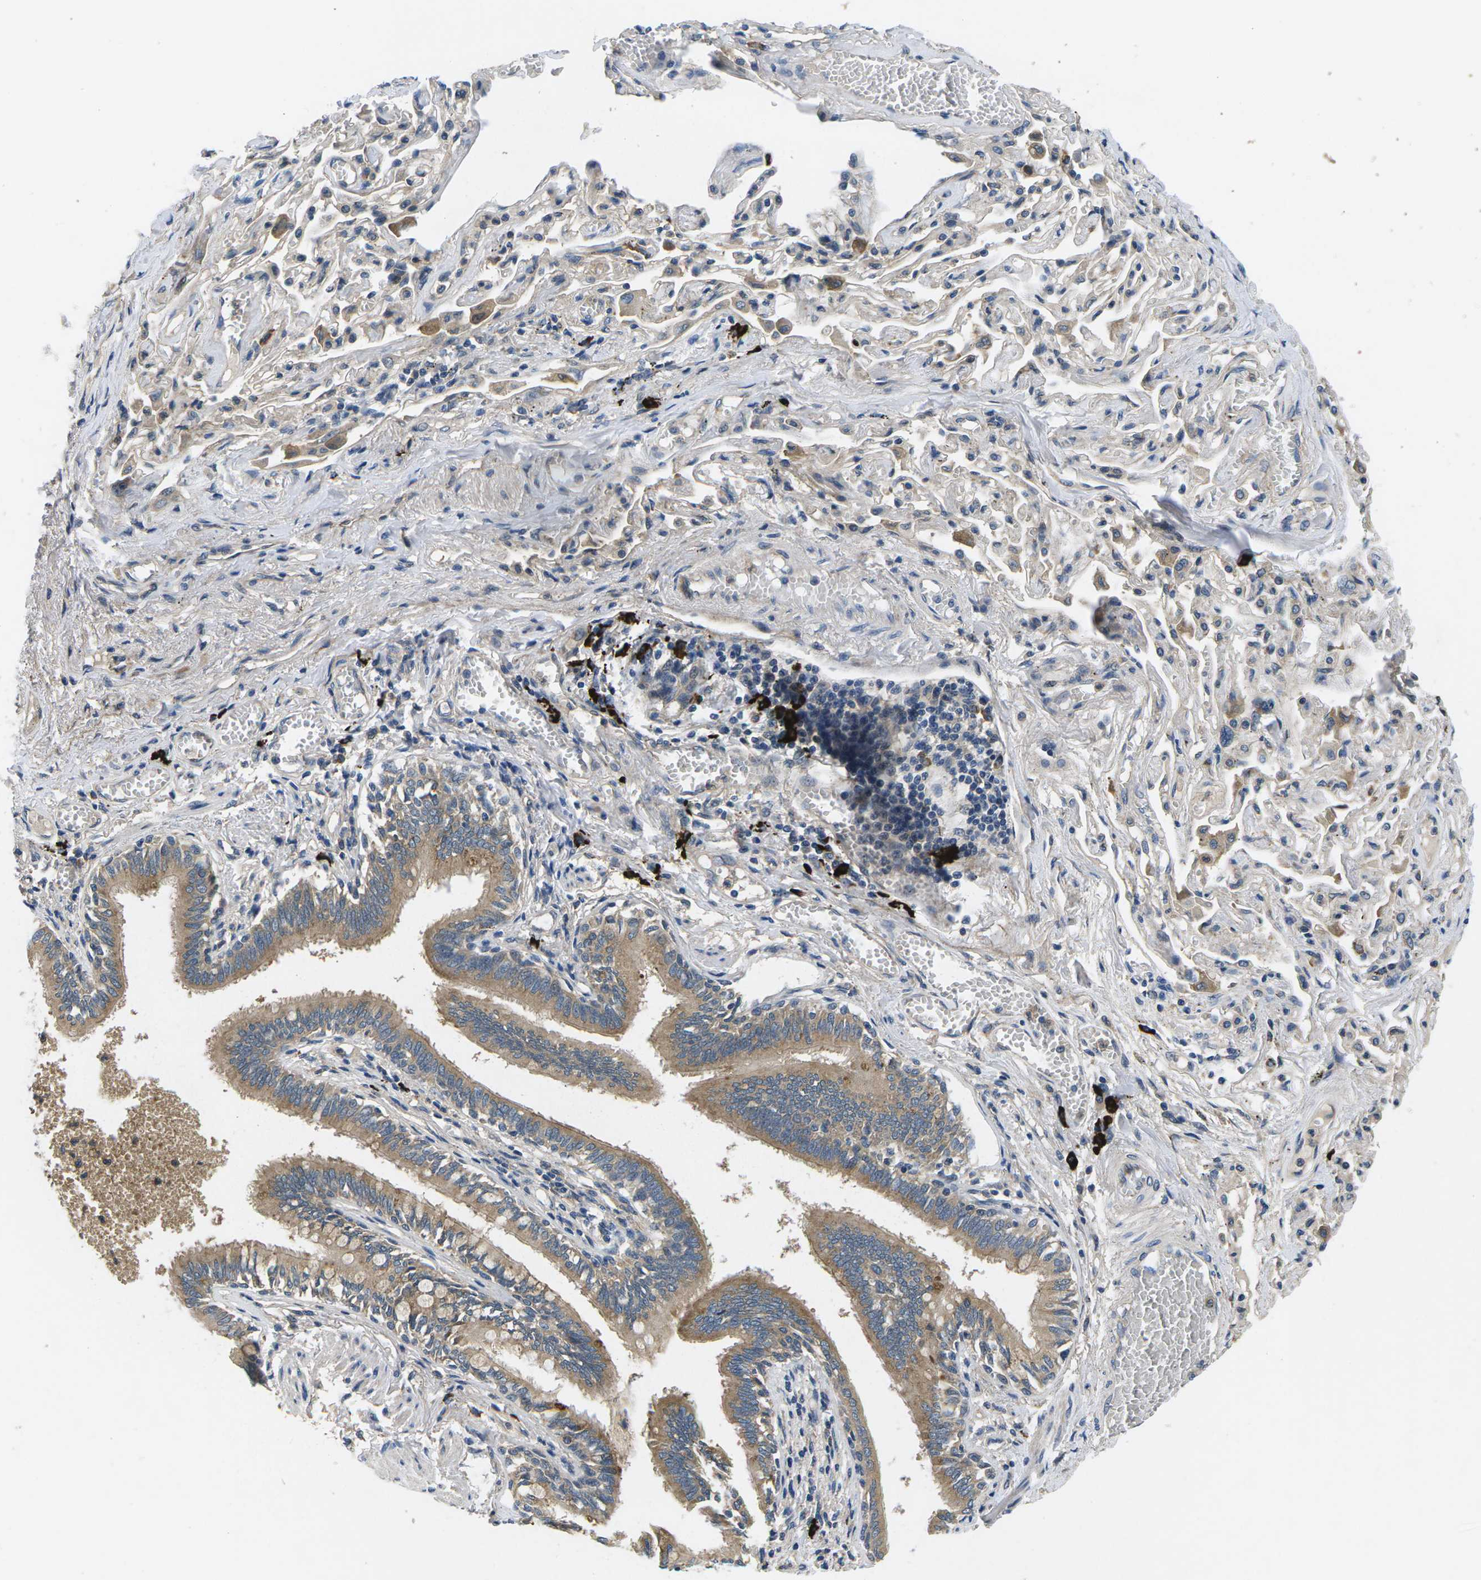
{"staining": {"intensity": "moderate", "quantity": ">75%", "location": "cytoplasmic/membranous"}, "tissue": "bronchus", "cell_type": "Respiratory epithelial cells", "image_type": "normal", "snomed": [{"axis": "morphology", "description": "Normal tissue, NOS"}, {"axis": "morphology", "description": "Inflammation, NOS"}, {"axis": "topography", "description": "Cartilage tissue"}, {"axis": "topography", "description": "Lung"}], "caption": "Immunohistochemical staining of normal bronchus shows moderate cytoplasmic/membranous protein positivity in about >75% of respiratory epithelial cells. (DAB IHC, brown staining for protein, blue staining for nuclei).", "gene": "PLCE1", "patient": {"sex": "male", "age": 71}}